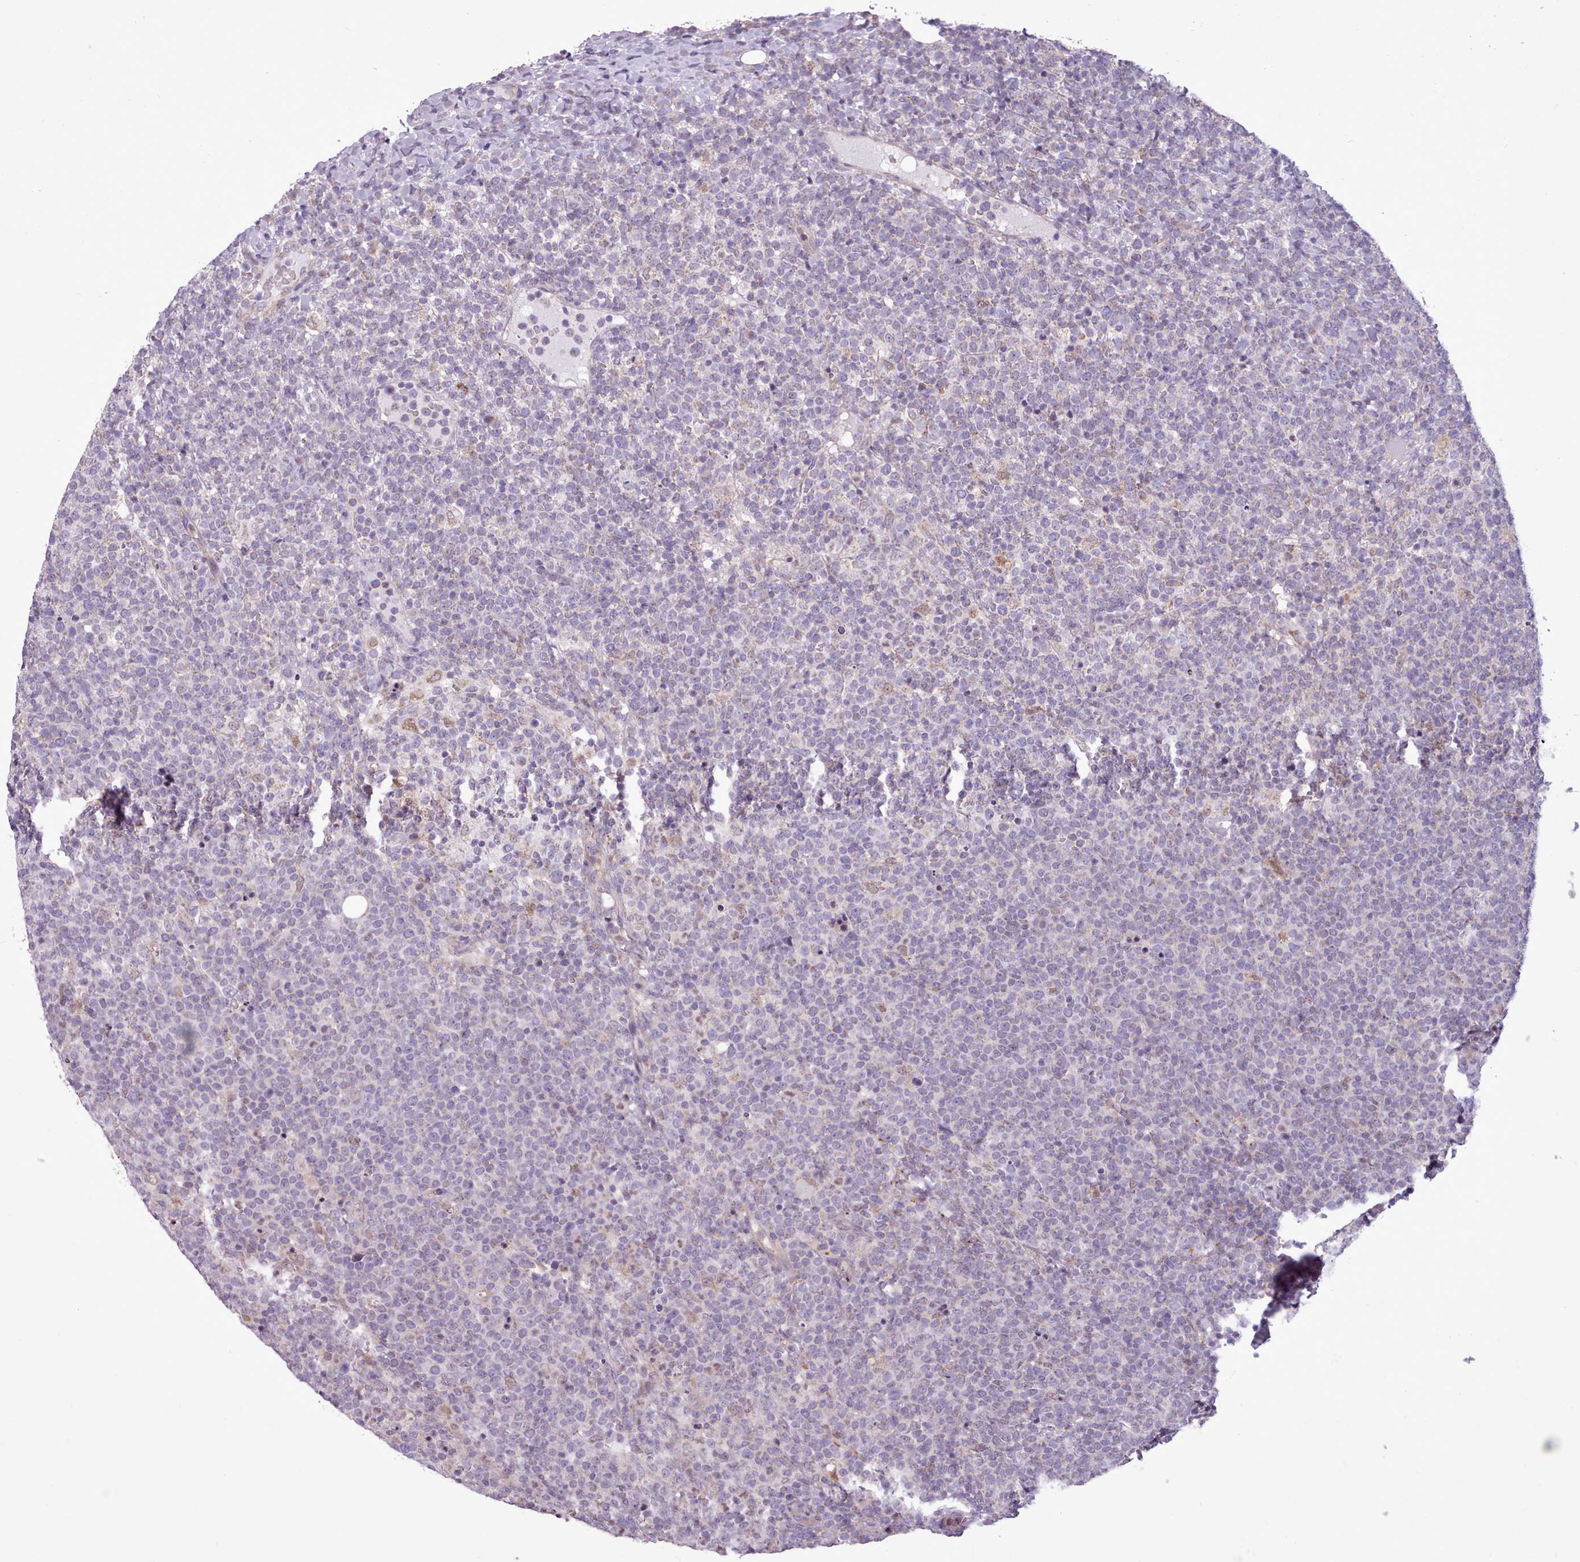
{"staining": {"intensity": "negative", "quantity": "none", "location": "none"}, "tissue": "lymphoma", "cell_type": "Tumor cells", "image_type": "cancer", "snomed": [{"axis": "morphology", "description": "Malignant lymphoma, non-Hodgkin's type, High grade"}, {"axis": "topography", "description": "Lymph node"}], "caption": "This is an IHC histopathology image of malignant lymphoma, non-Hodgkin's type (high-grade). There is no staining in tumor cells.", "gene": "SLURP1", "patient": {"sex": "male", "age": 61}}